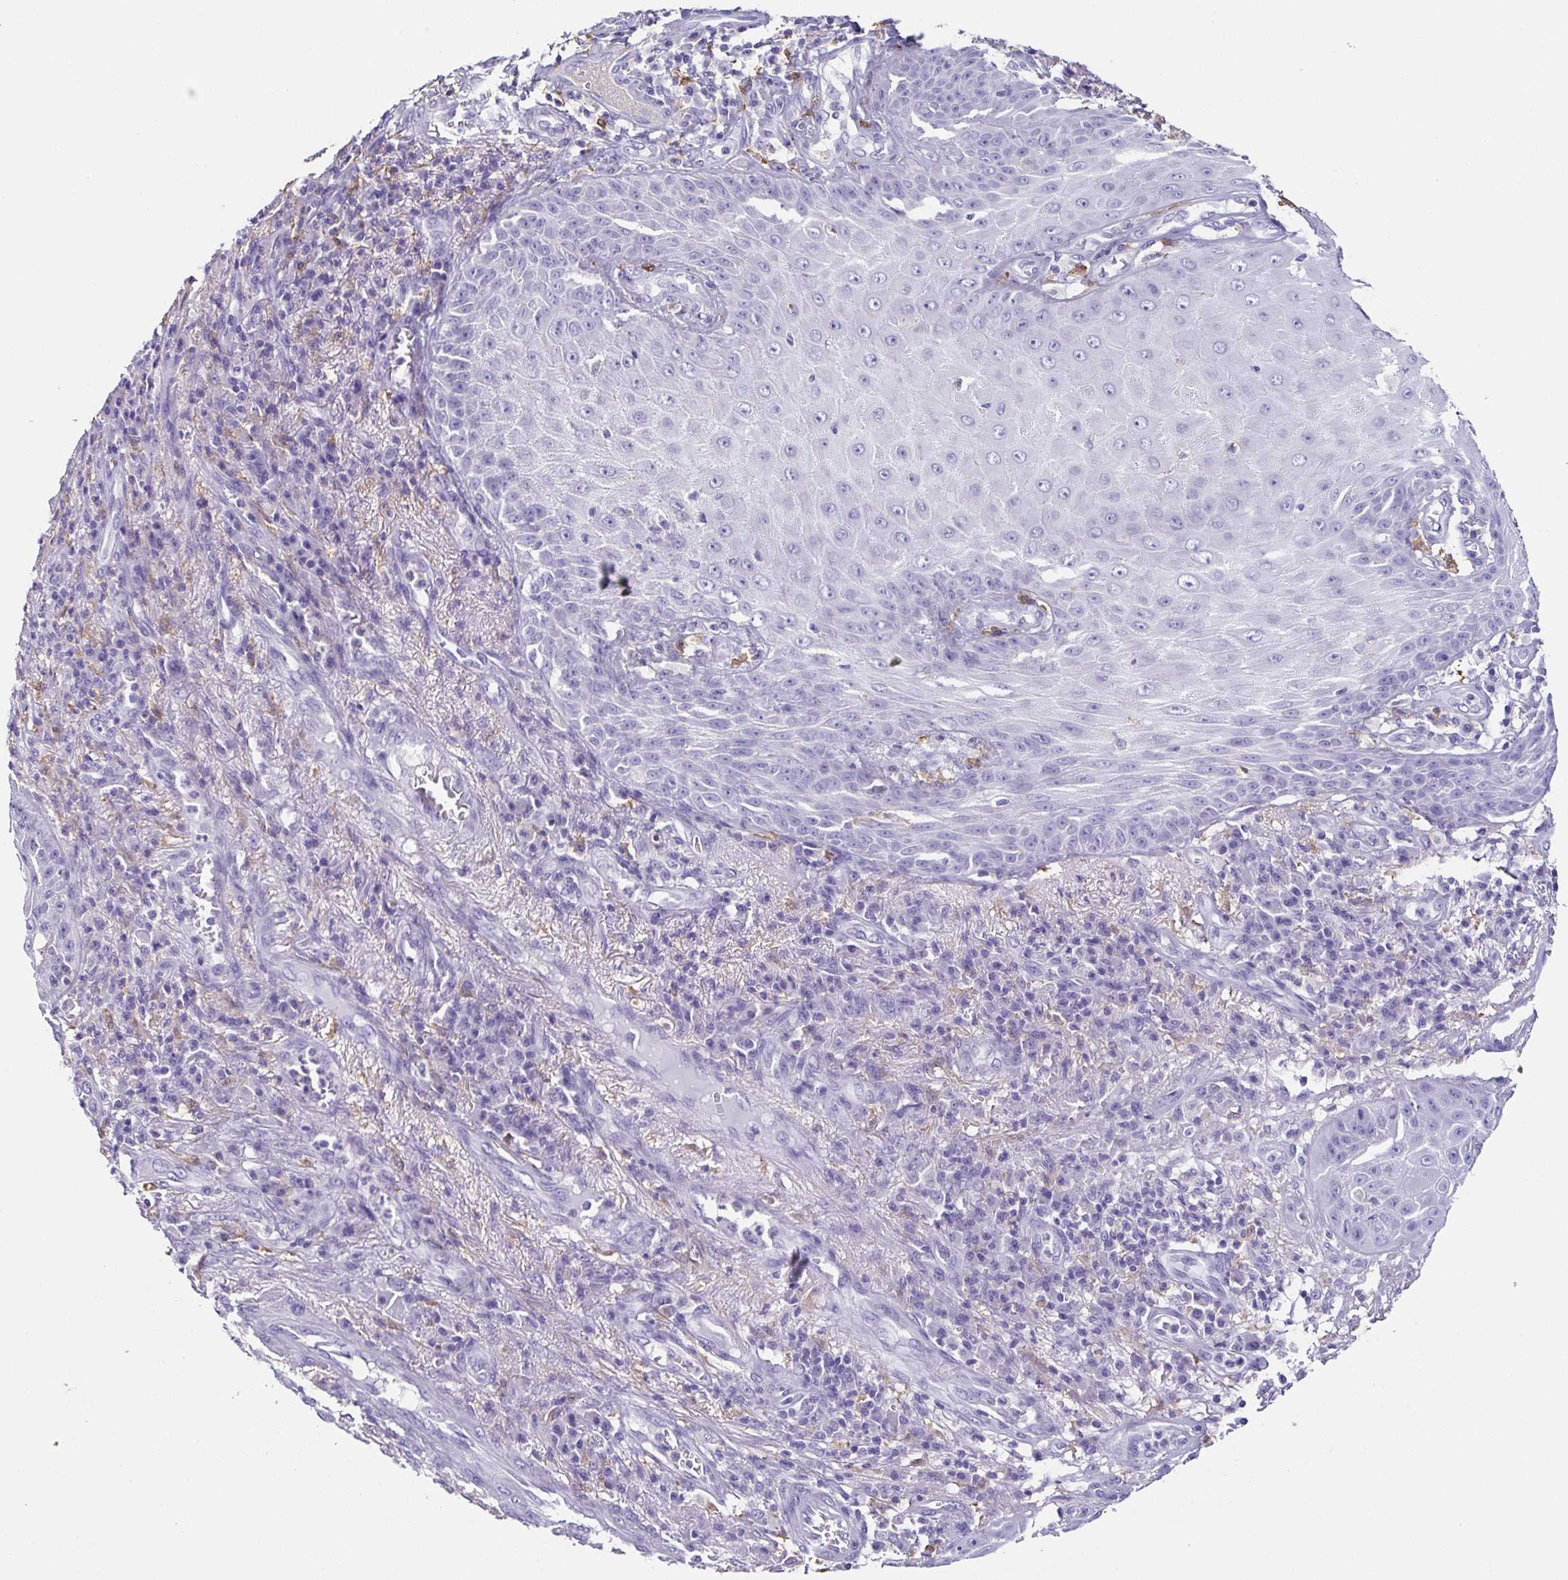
{"staining": {"intensity": "negative", "quantity": "none", "location": "none"}, "tissue": "skin cancer", "cell_type": "Tumor cells", "image_type": "cancer", "snomed": [{"axis": "morphology", "description": "Squamous cell carcinoma, NOS"}, {"axis": "topography", "description": "Skin"}], "caption": "Tumor cells are negative for brown protein staining in skin cancer. The staining is performed using DAB brown chromogen with nuclei counter-stained in using hematoxylin.", "gene": "ANXA10", "patient": {"sex": "male", "age": 70}}